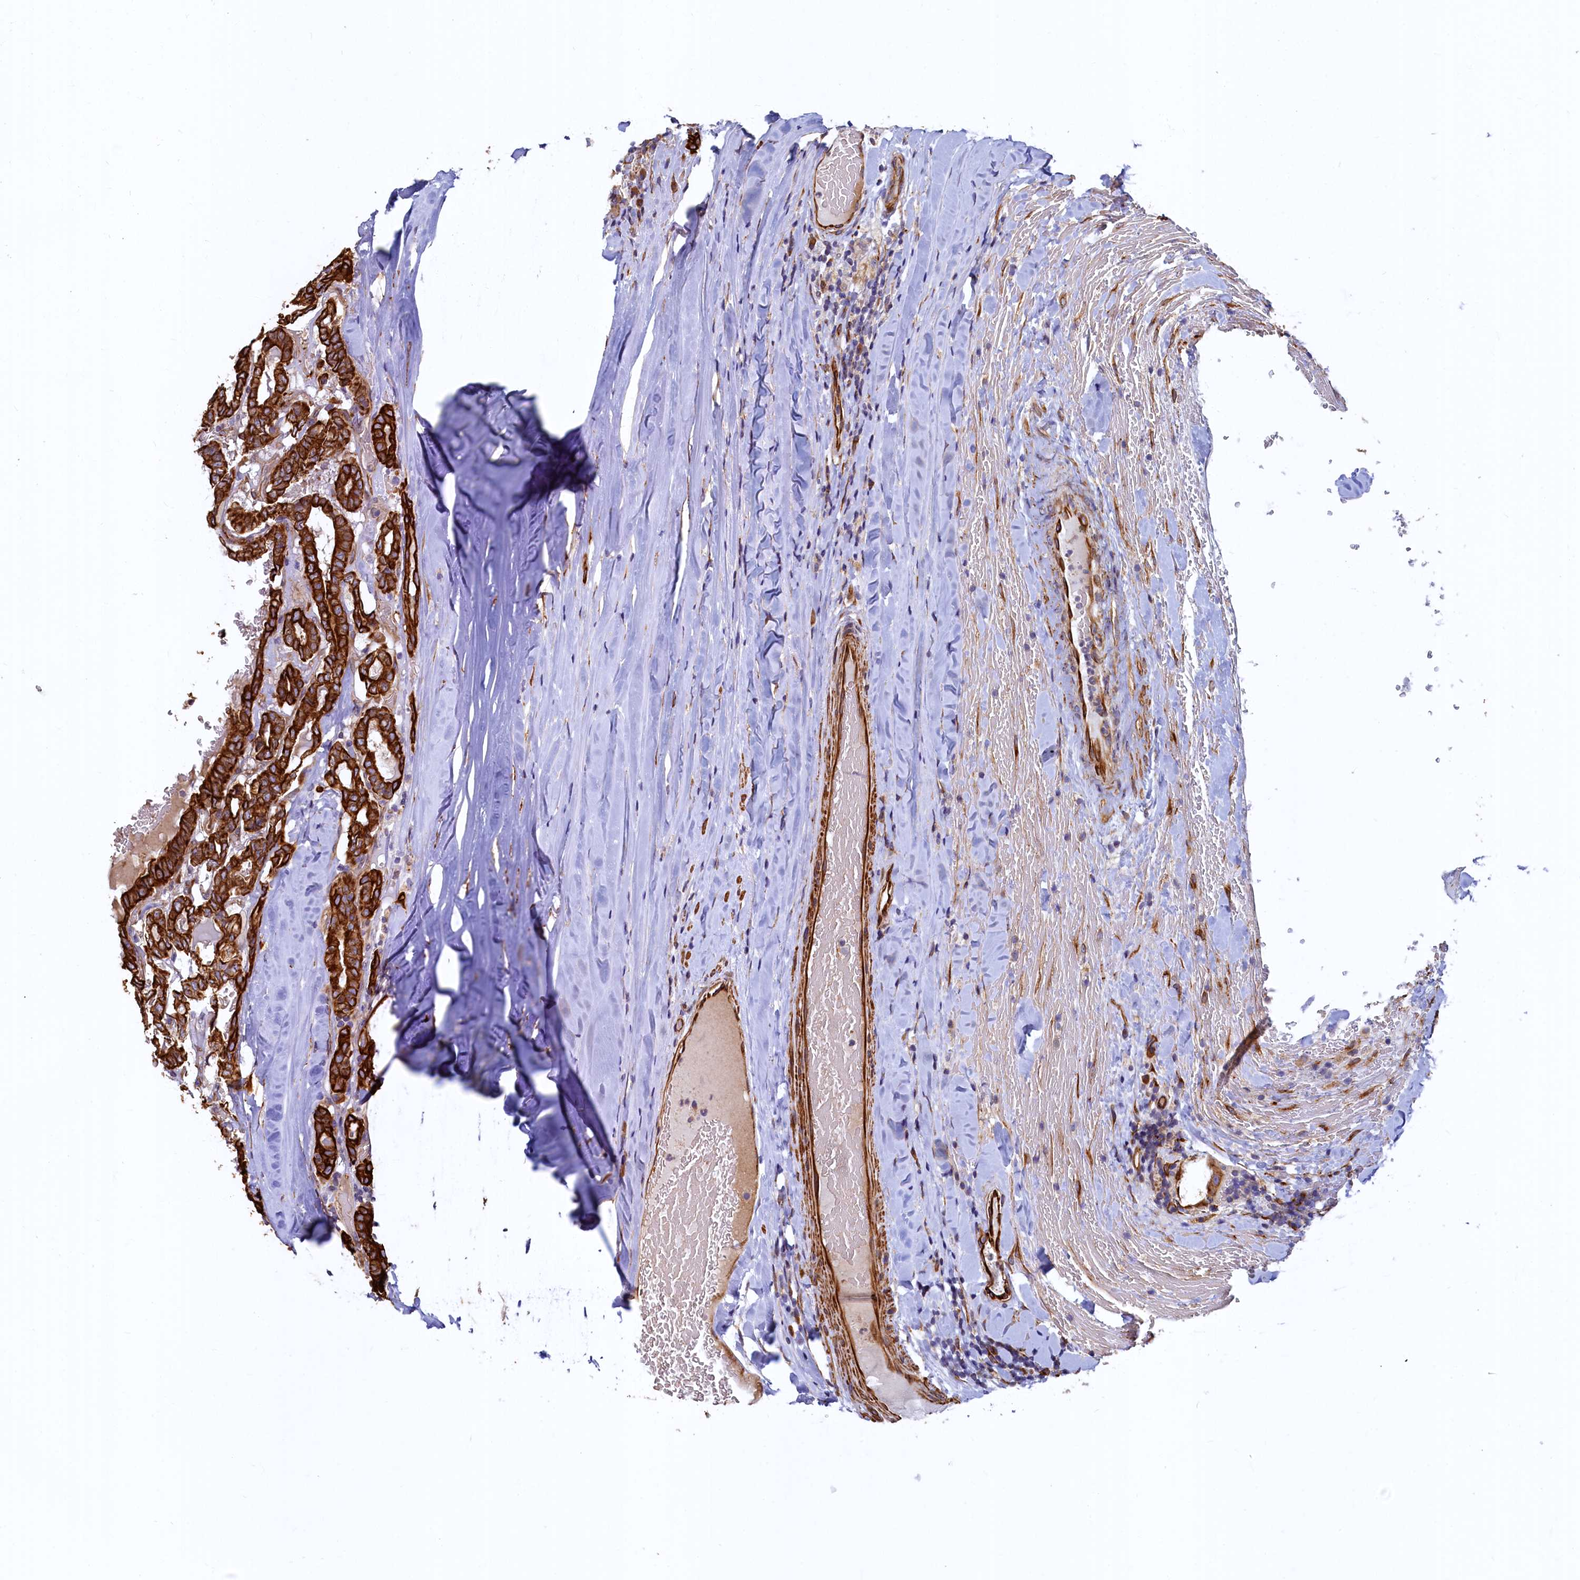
{"staining": {"intensity": "strong", "quantity": ">75%", "location": "cytoplasmic/membranous"}, "tissue": "thyroid cancer", "cell_type": "Tumor cells", "image_type": "cancer", "snomed": [{"axis": "morphology", "description": "Papillary adenocarcinoma, NOS"}, {"axis": "topography", "description": "Thyroid gland"}], "caption": "About >75% of tumor cells in thyroid cancer (papillary adenocarcinoma) reveal strong cytoplasmic/membranous protein staining as visualized by brown immunohistochemical staining.", "gene": "LRRC57", "patient": {"sex": "female", "age": 72}}